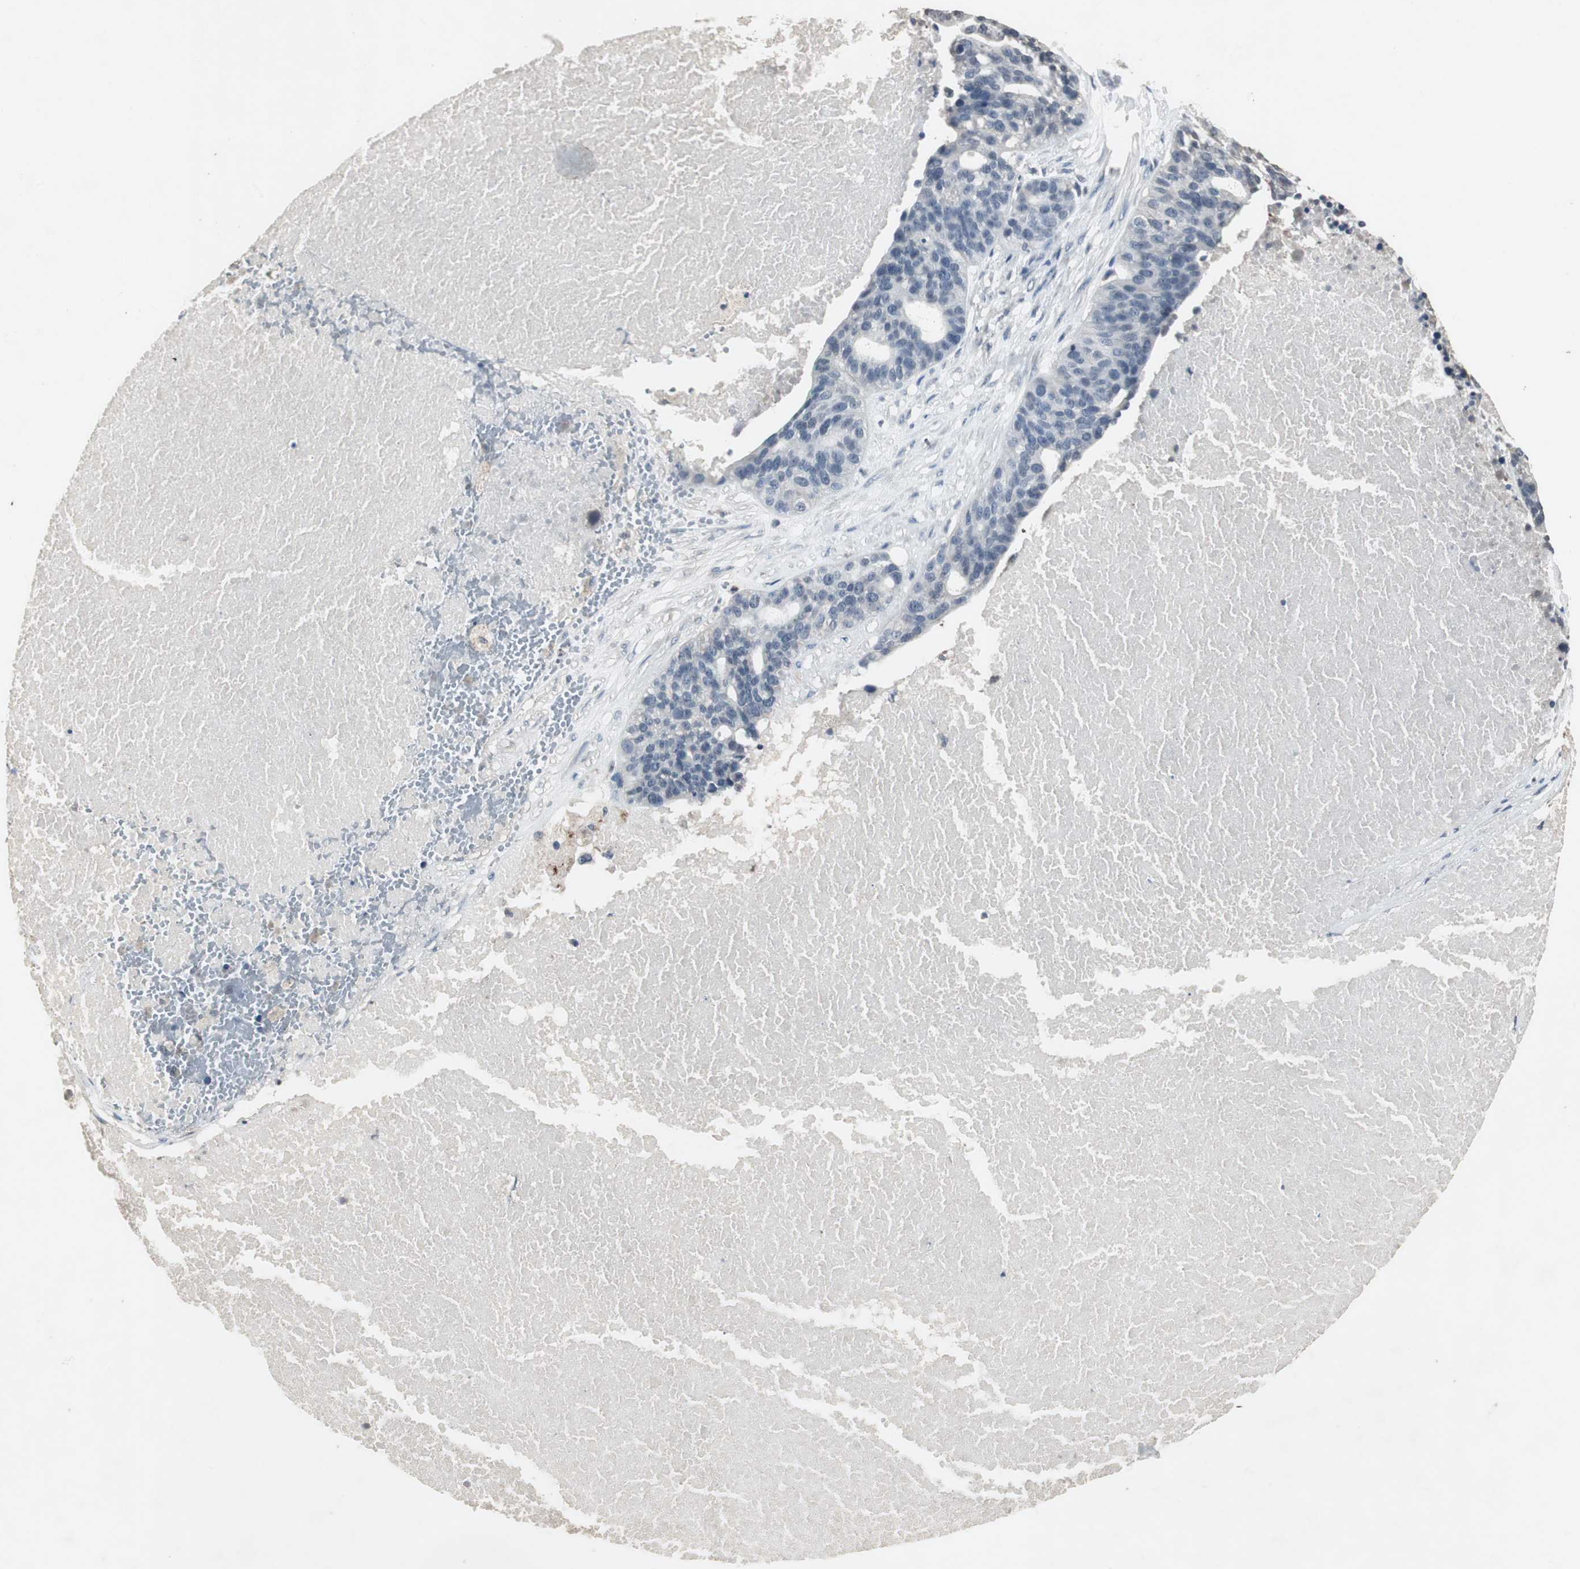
{"staining": {"intensity": "negative", "quantity": "none", "location": "none"}, "tissue": "ovarian cancer", "cell_type": "Tumor cells", "image_type": "cancer", "snomed": [{"axis": "morphology", "description": "Cystadenocarcinoma, serous, NOS"}, {"axis": "topography", "description": "Ovary"}], "caption": "This histopathology image is of ovarian cancer stained with immunohistochemistry to label a protein in brown with the nuclei are counter-stained blue. There is no staining in tumor cells.", "gene": "ADNP2", "patient": {"sex": "female", "age": 59}}